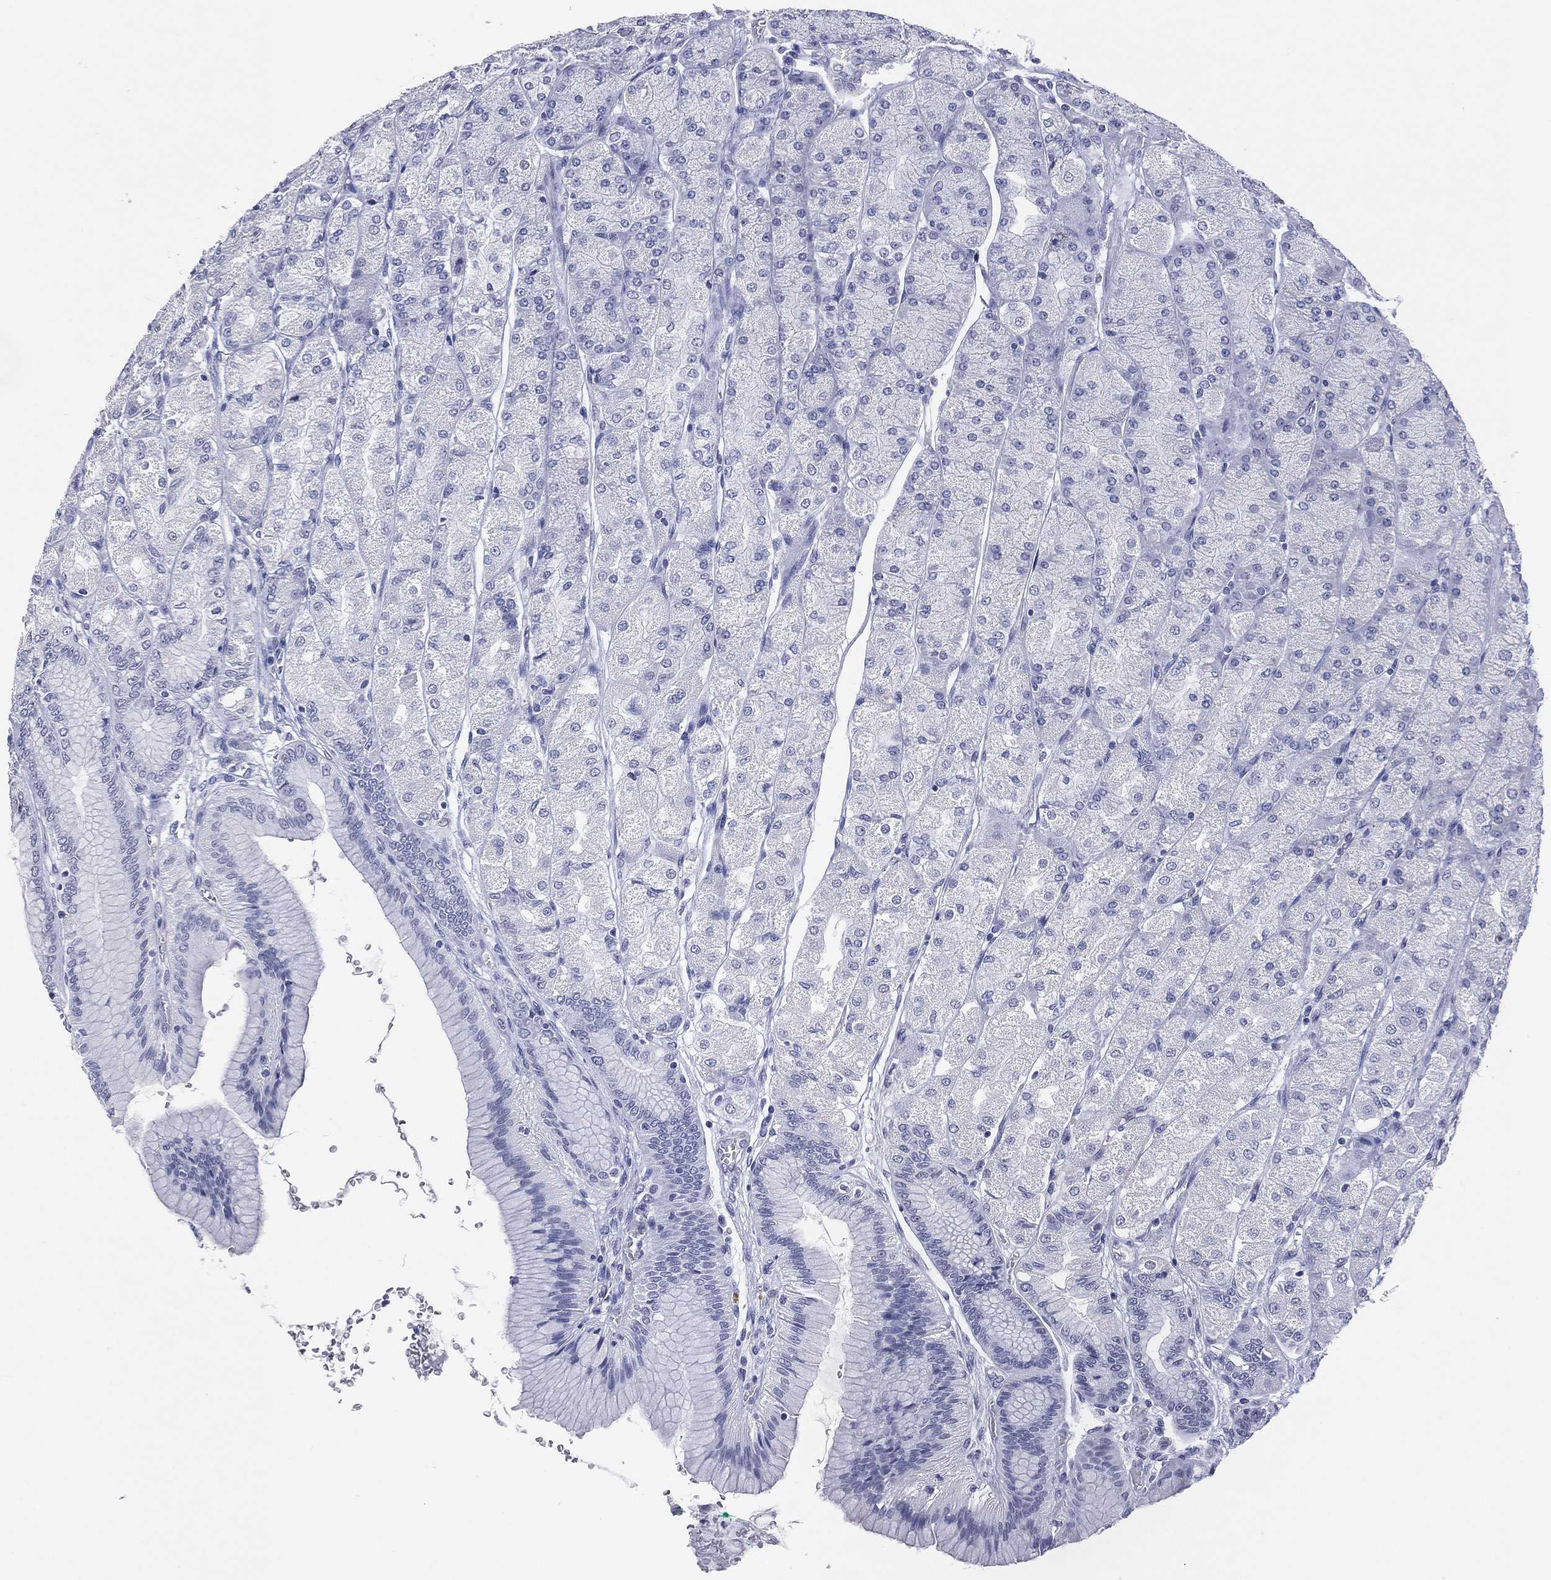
{"staining": {"intensity": "negative", "quantity": "none", "location": "none"}, "tissue": "stomach", "cell_type": "Glandular cells", "image_type": "normal", "snomed": [{"axis": "morphology", "description": "Normal tissue, NOS"}, {"axis": "morphology", "description": "Adenocarcinoma, NOS"}, {"axis": "morphology", "description": "Adenocarcinoma, High grade"}, {"axis": "topography", "description": "Stomach, upper"}, {"axis": "topography", "description": "Stomach"}], "caption": "There is no significant staining in glandular cells of stomach. (DAB (3,3'-diaminobenzidine) IHC, high magnification).", "gene": "SSX1", "patient": {"sex": "female", "age": 65}}